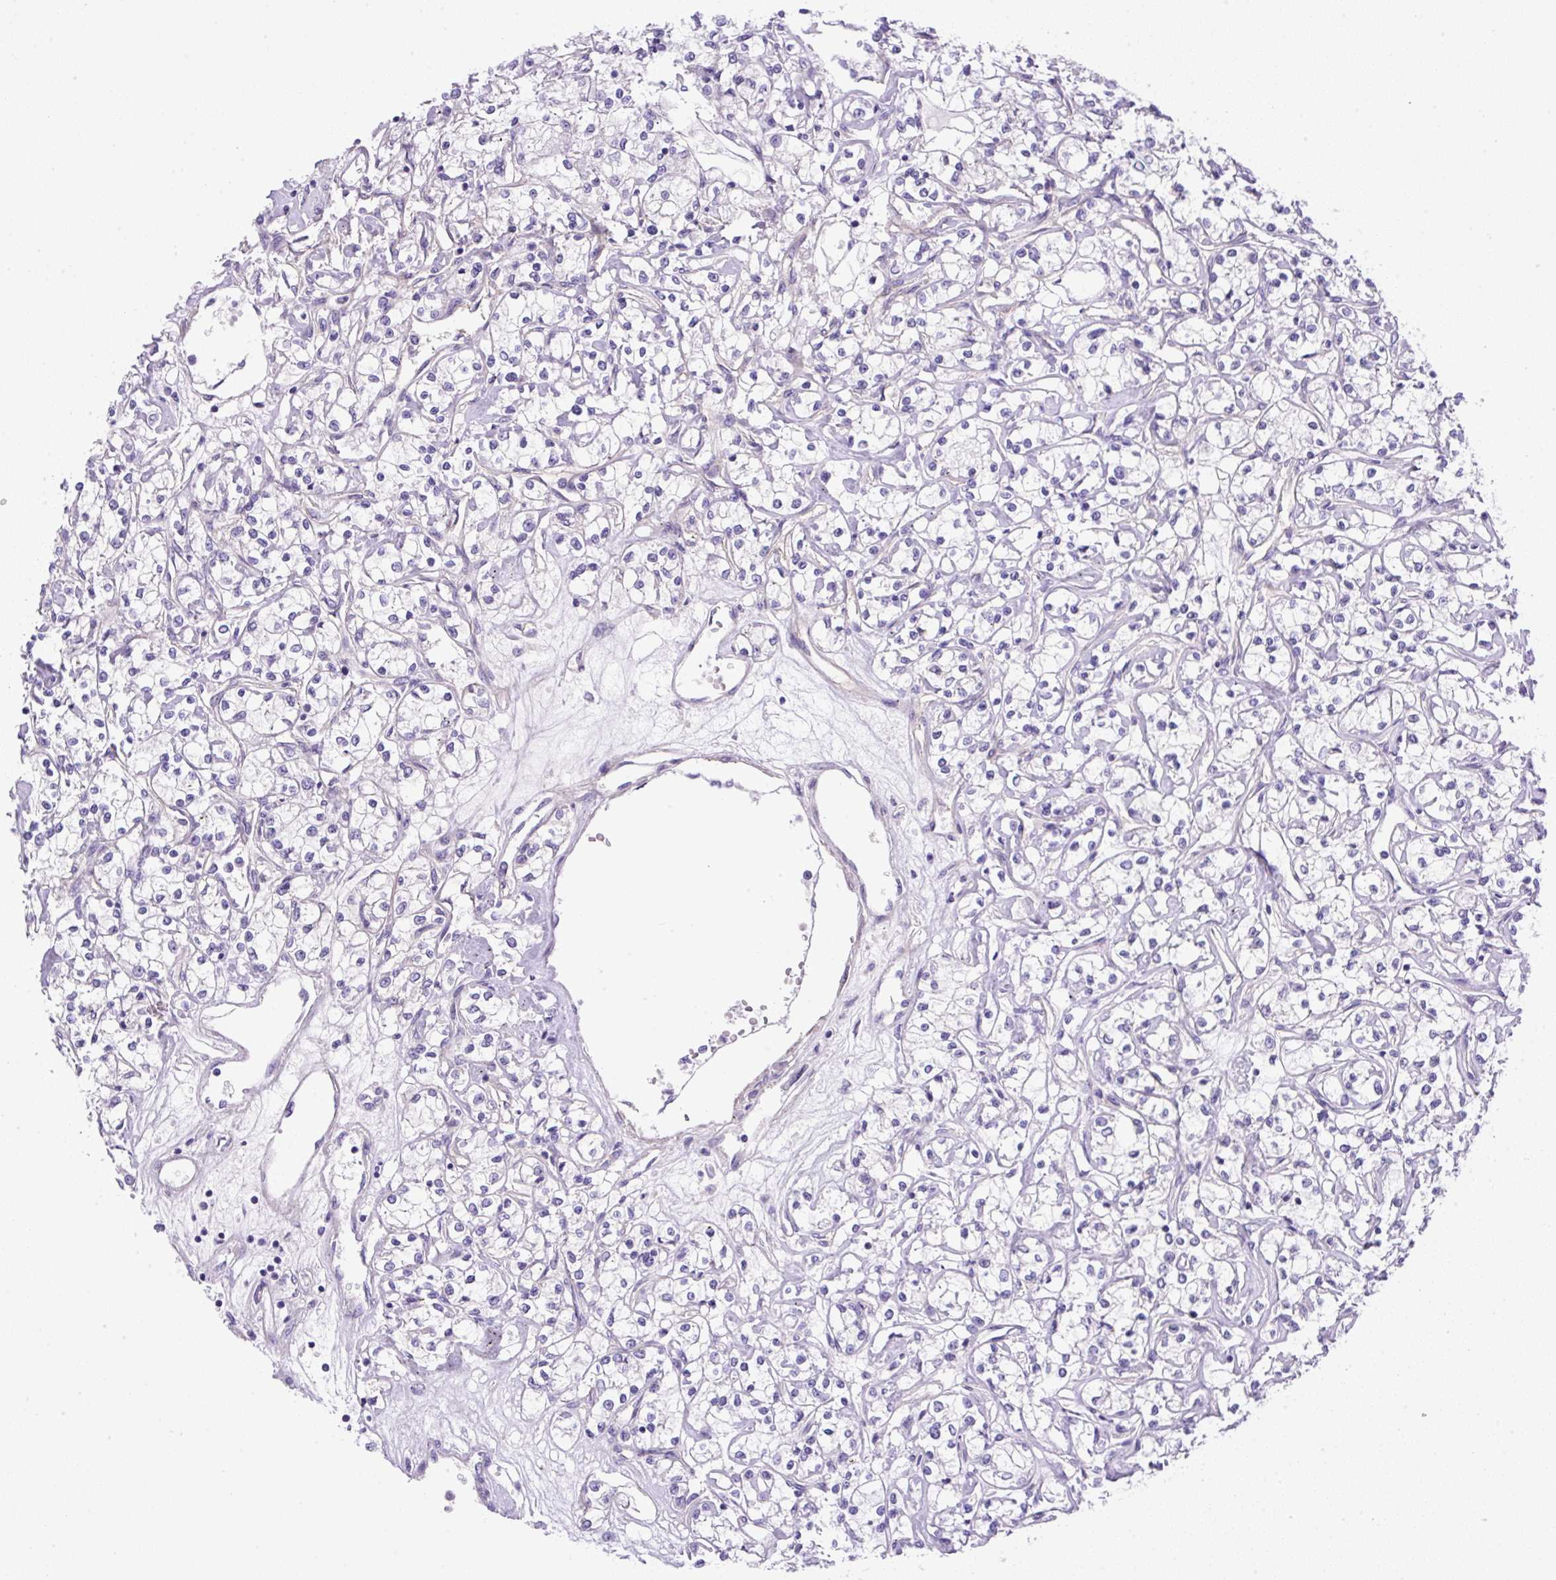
{"staining": {"intensity": "negative", "quantity": "none", "location": "none"}, "tissue": "renal cancer", "cell_type": "Tumor cells", "image_type": "cancer", "snomed": [{"axis": "morphology", "description": "Adenocarcinoma, NOS"}, {"axis": "topography", "description": "Kidney"}], "caption": "The image shows no significant staining in tumor cells of adenocarcinoma (renal).", "gene": "NPTN", "patient": {"sex": "female", "age": 59}}